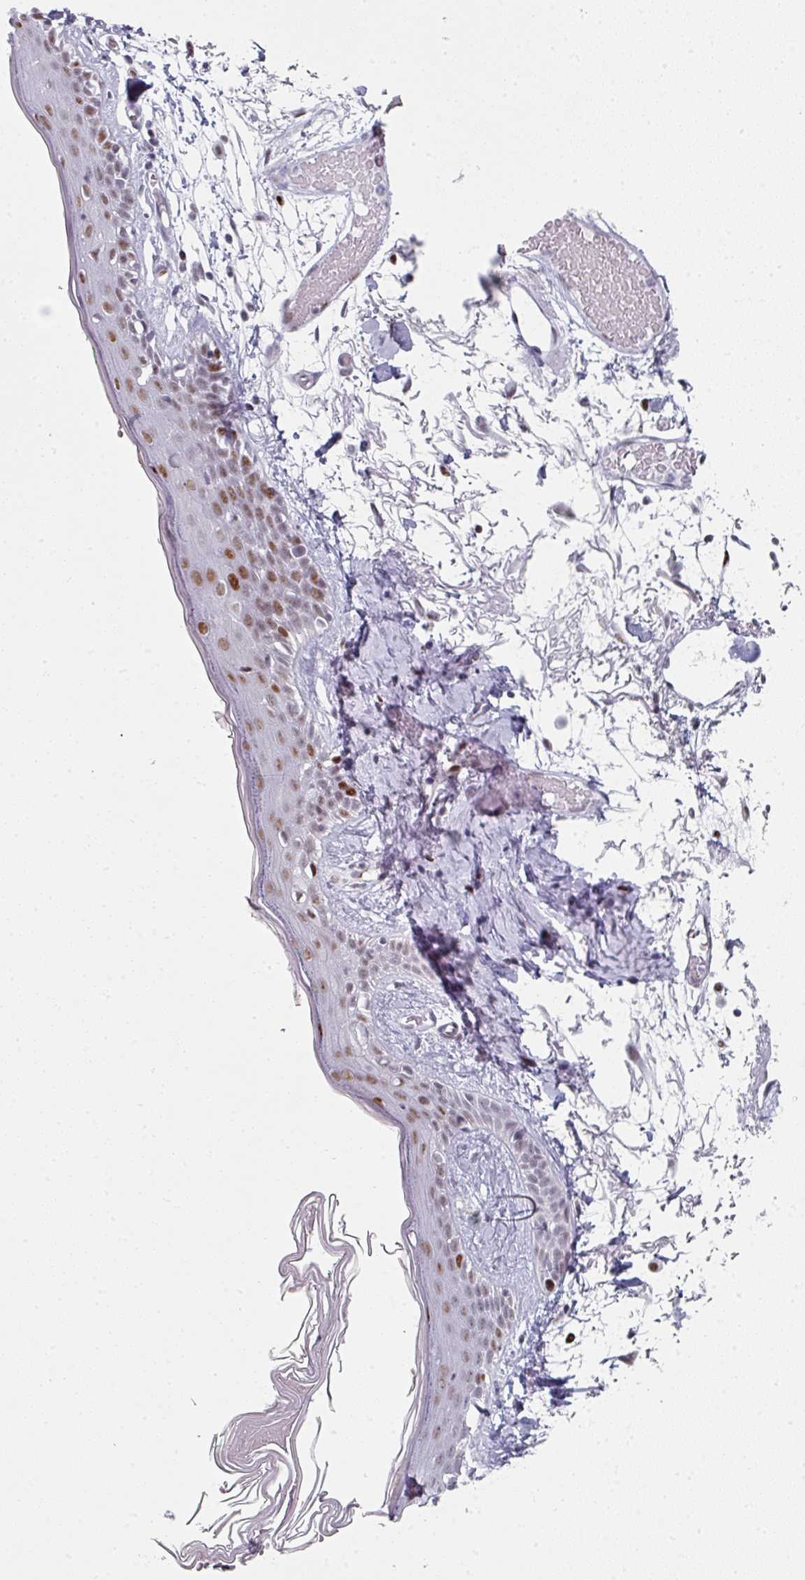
{"staining": {"intensity": "negative", "quantity": "none", "location": "none"}, "tissue": "skin", "cell_type": "Fibroblasts", "image_type": "normal", "snomed": [{"axis": "morphology", "description": "Normal tissue, NOS"}, {"axis": "topography", "description": "Skin"}], "caption": "Fibroblasts are negative for protein expression in benign human skin. (DAB immunohistochemistry visualized using brightfield microscopy, high magnification).", "gene": "SF3B5", "patient": {"sex": "male", "age": 79}}